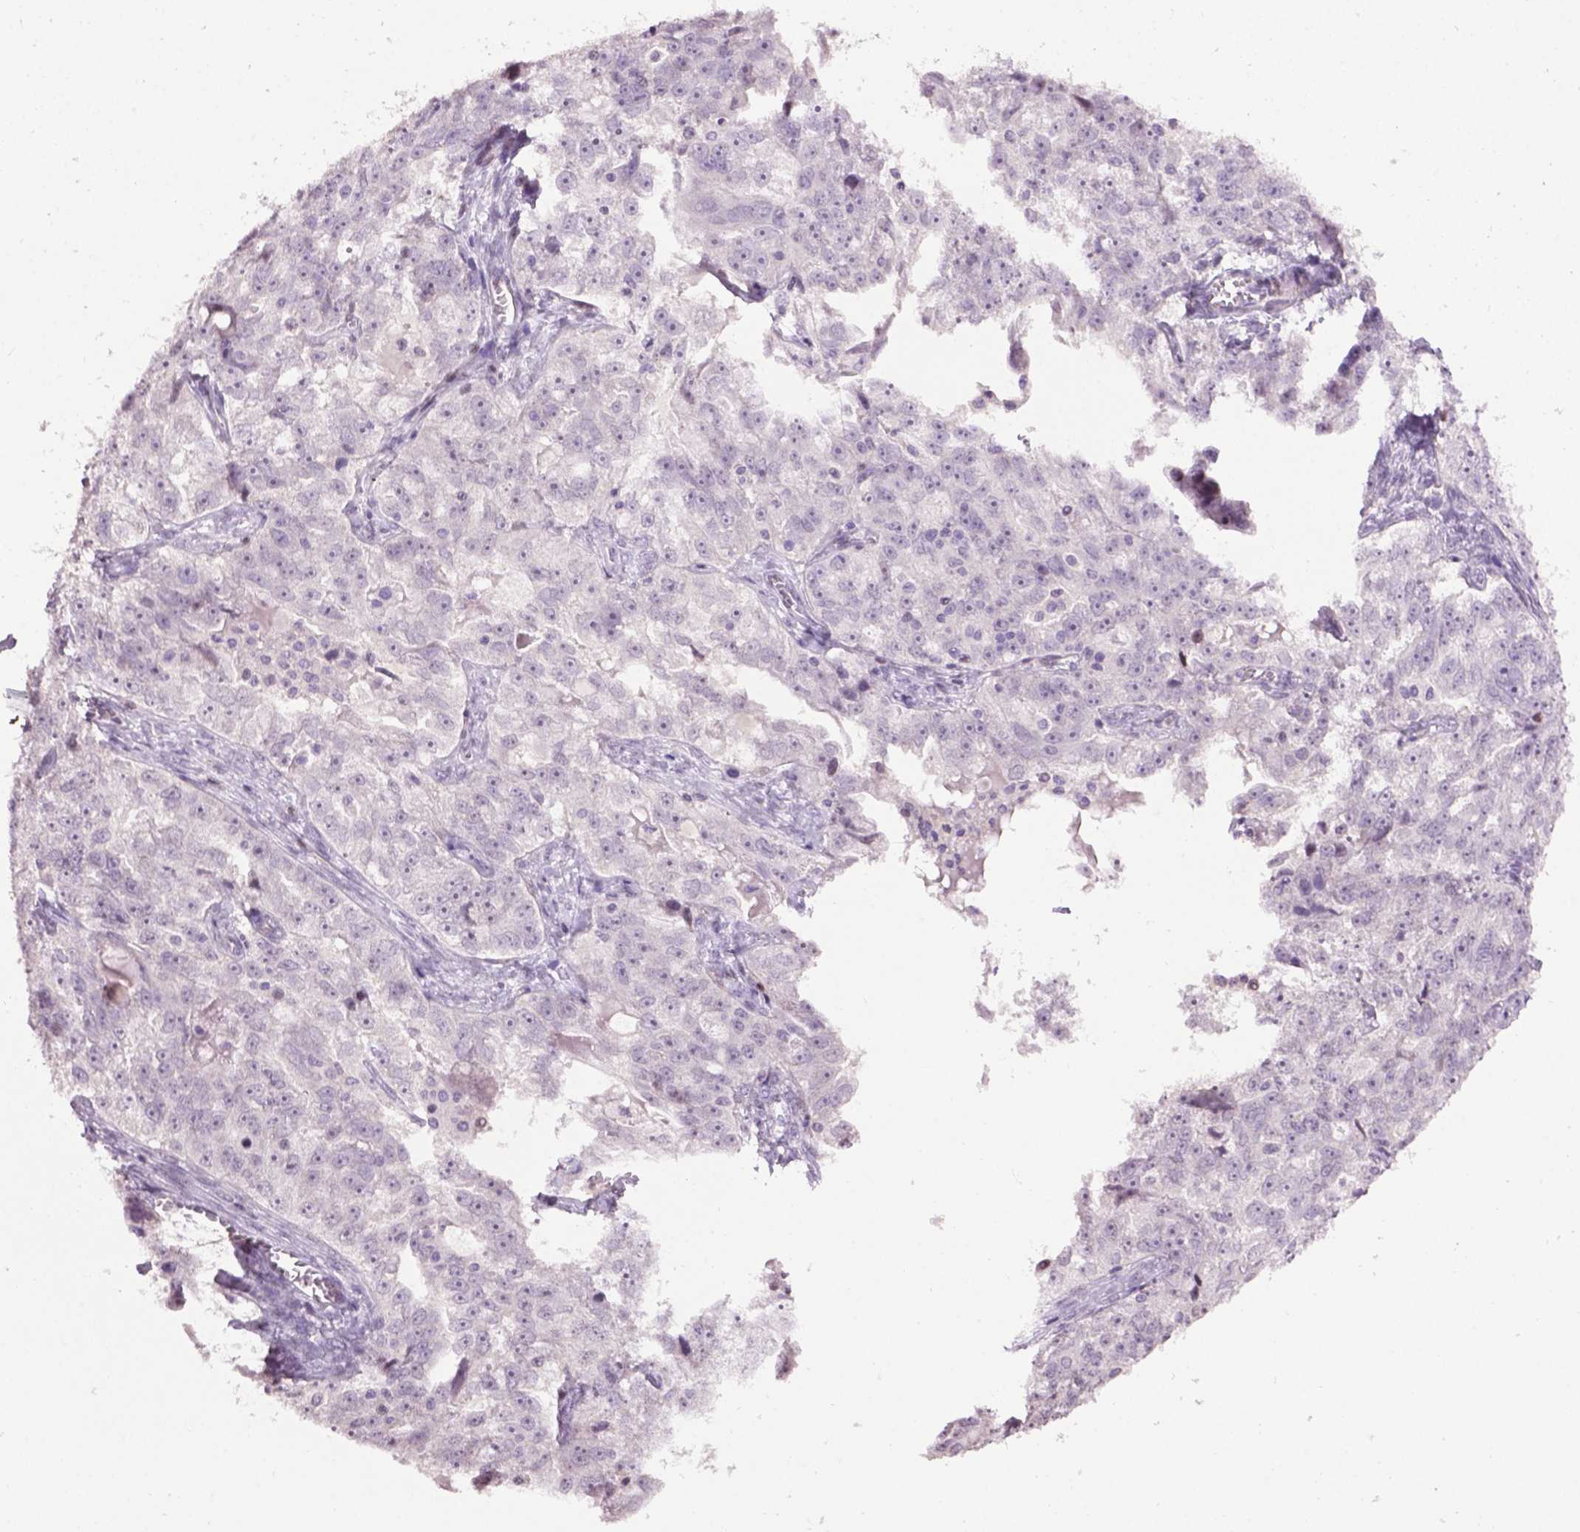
{"staining": {"intensity": "negative", "quantity": "none", "location": "none"}, "tissue": "ovarian cancer", "cell_type": "Tumor cells", "image_type": "cancer", "snomed": [{"axis": "morphology", "description": "Cystadenocarcinoma, serous, NOS"}, {"axis": "topography", "description": "Ovary"}], "caption": "DAB immunohistochemical staining of ovarian cancer (serous cystadenocarcinoma) reveals no significant positivity in tumor cells.", "gene": "TH", "patient": {"sex": "female", "age": 51}}